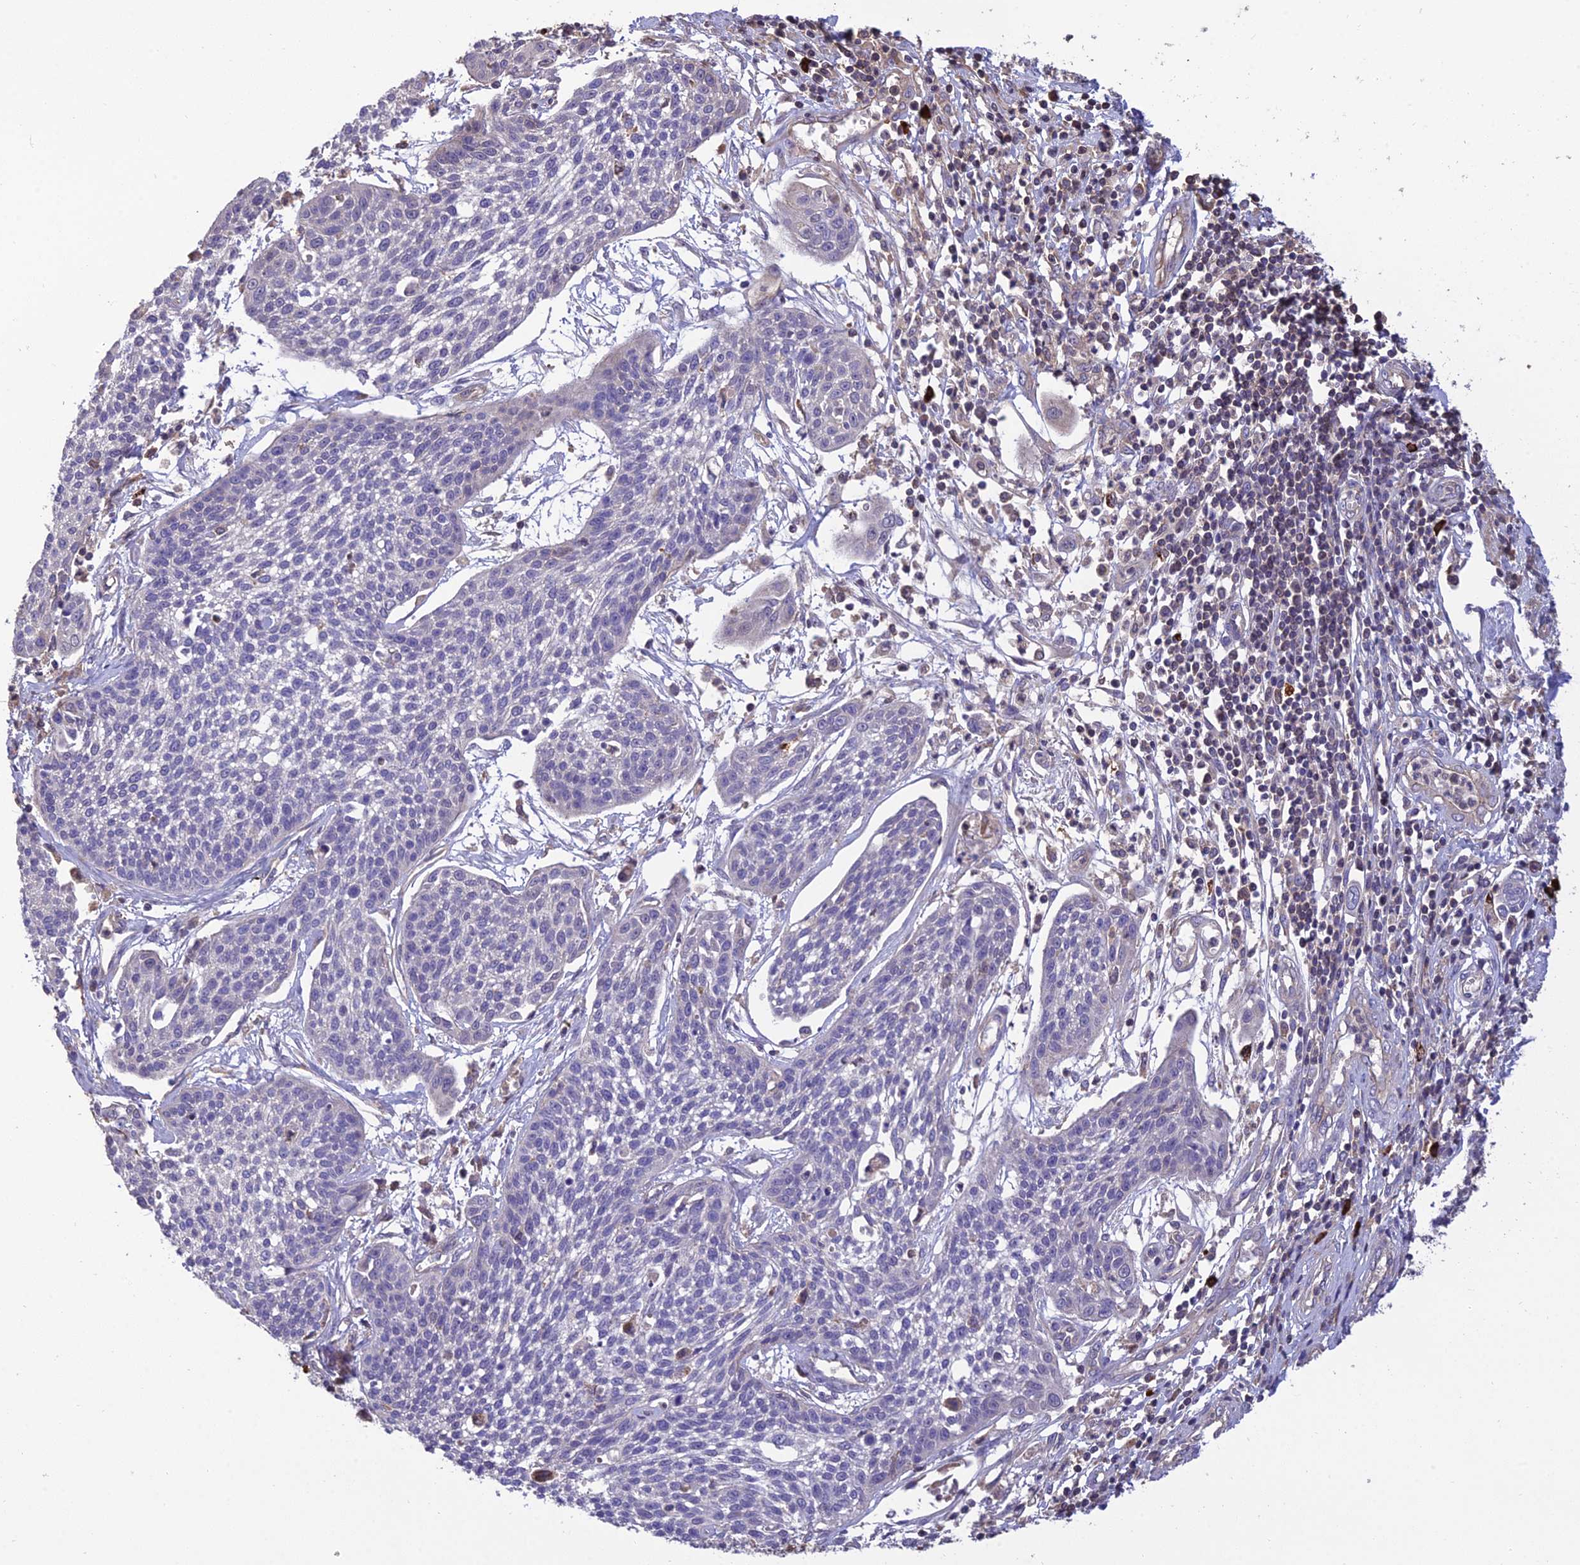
{"staining": {"intensity": "negative", "quantity": "none", "location": "none"}, "tissue": "cervical cancer", "cell_type": "Tumor cells", "image_type": "cancer", "snomed": [{"axis": "morphology", "description": "Squamous cell carcinoma, NOS"}, {"axis": "topography", "description": "Cervix"}], "caption": "Tumor cells show no significant protein expression in squamous cell carcinoma (cervical).", "gene": "MIOS", "patient": {"sex": "female", "age": 34}}